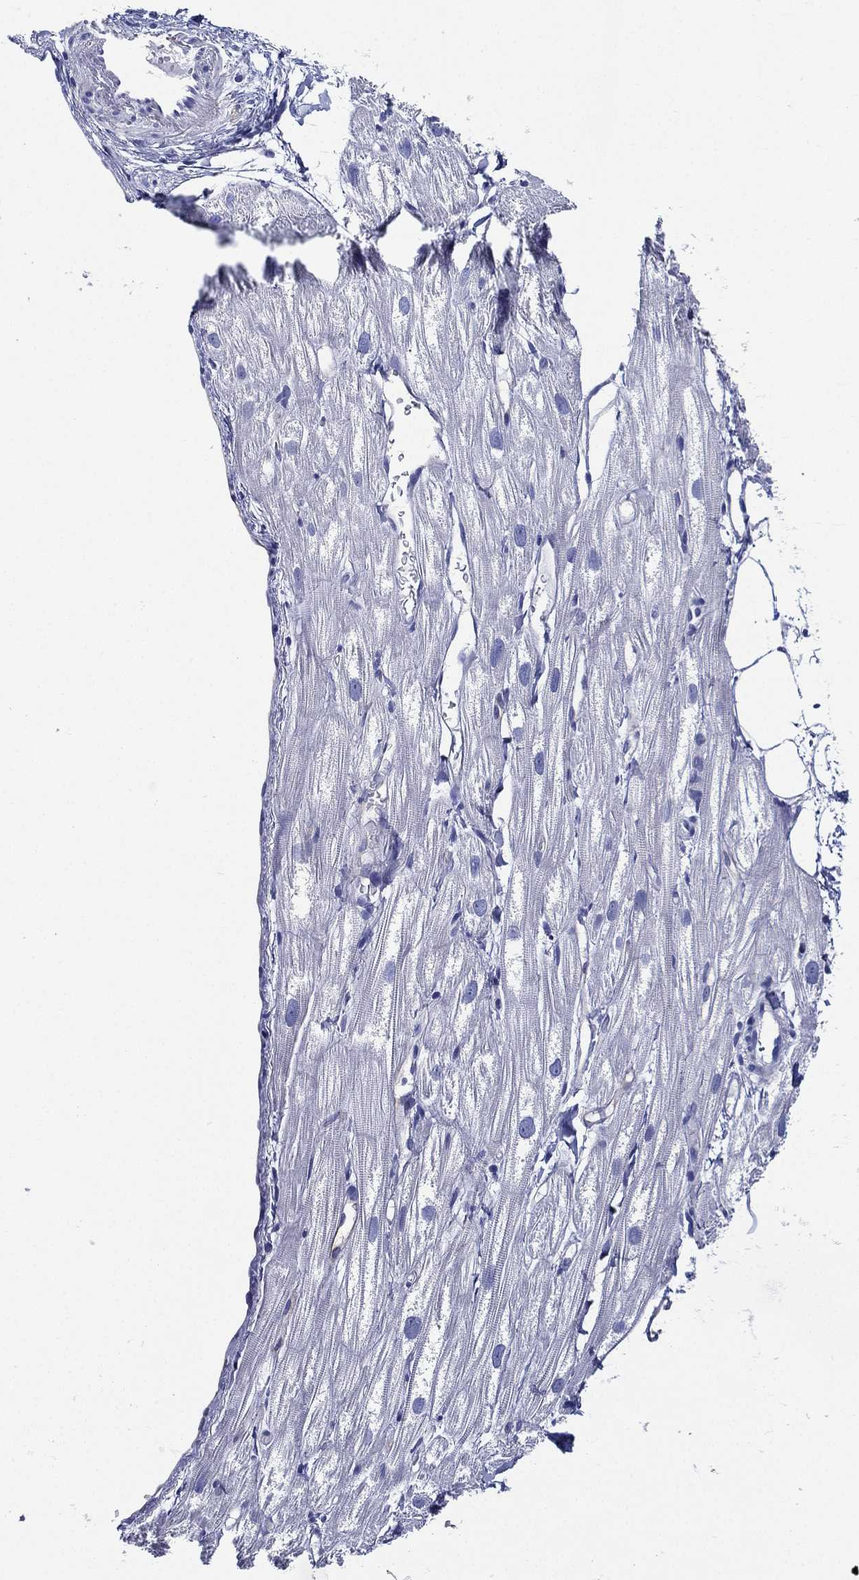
{"staining": {"intensity": "negative", "quantity": "none", "location": "none"}, "tissue": "heart muscle", "cell_type": "Cardiomyocytes", "image_type": "normal", "snomed": [{"axis": "morphology", "description": "Normal tissue, NOS"}, {"axis": "topography", "description": "Heart"}], "caption": "Cardiomyocytes are negative for protein expression in benign human heart muscle. (DAB immunohistochemistry with hematoxylin counter stain).", "gene": "NEDD9", "patient": {"sex": "male", "age": 58}}